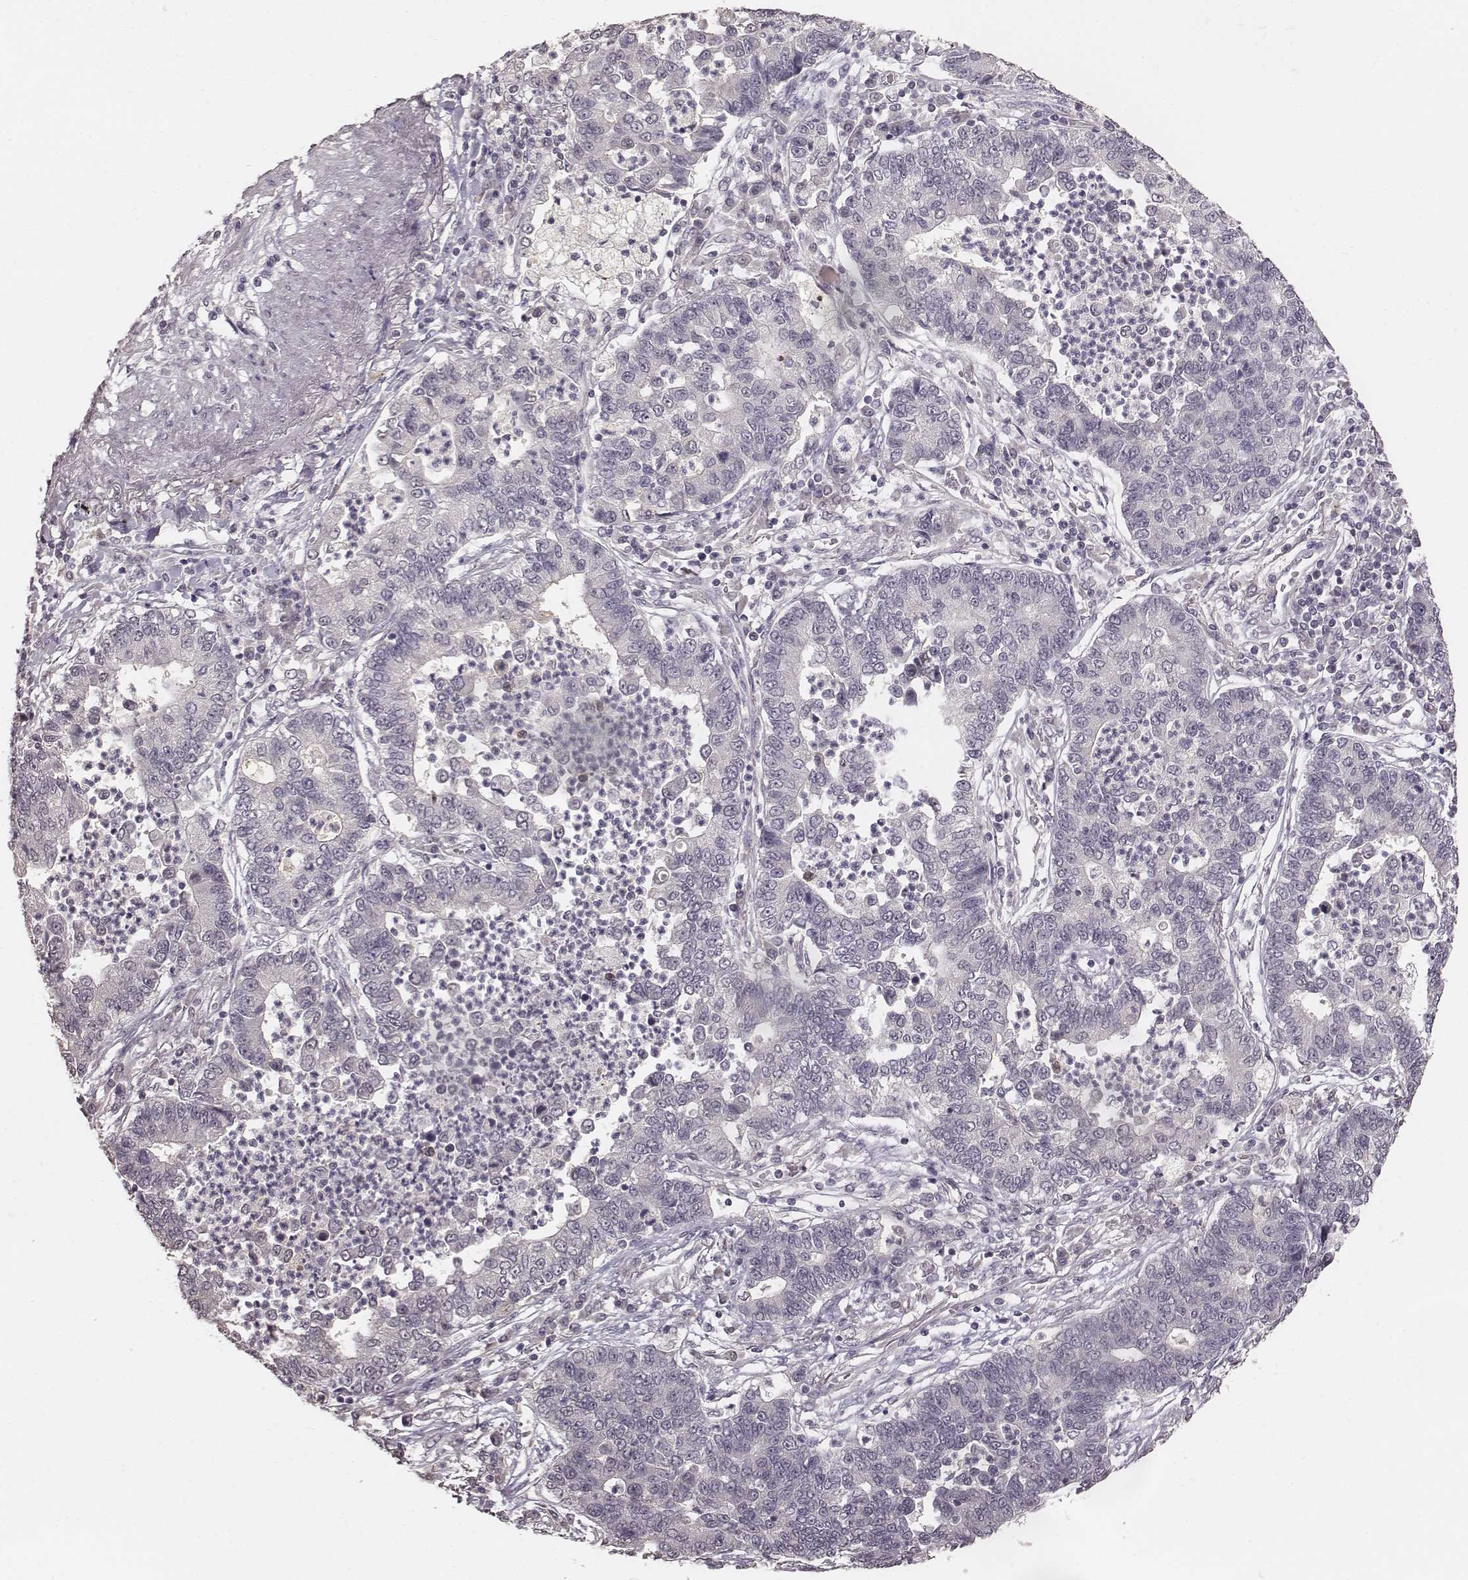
{"staining": {"intensity": "negative", "quantity": "none", "location": "none"}, "tissue": "lung cancer", "cell_type": "Tumor cells", "image_type": "cancer", "snomed": [{"axis": "morphology", "description": "Adenocarcinoma, NOS"}, {"axis": "topography", "description": "Lung"}], "caption": "Immunohistochemistry photomicrograph of neoplastic tissue: human lung cancer (adenocarcinoma) stained with DAB shows no significant protein positivity in tumor cells.", "gene": "LY6K", "patient": {"sex": "female", "age": 57}}